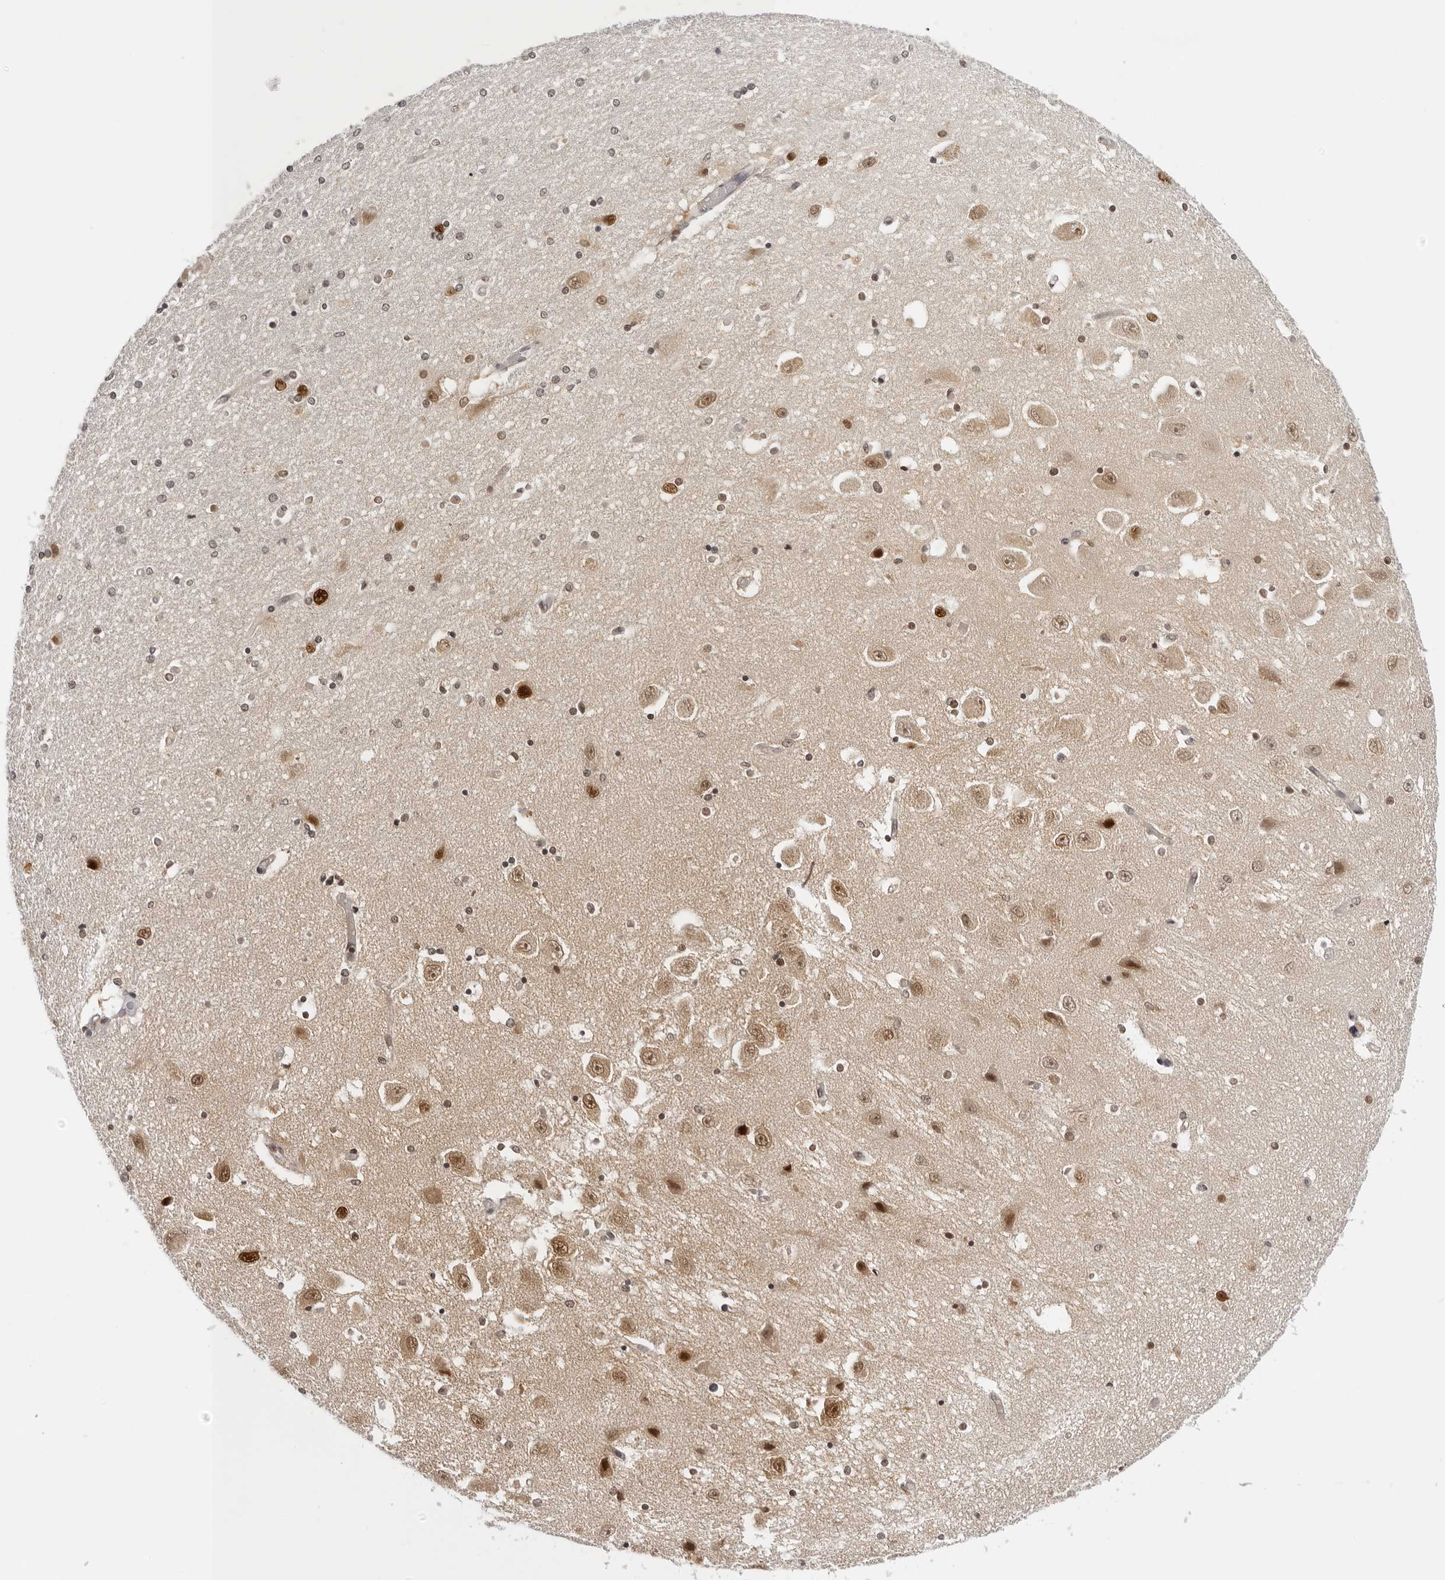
{"staining": {"intensity": "moderate", "quantity": "25%-75%", "location": "nuclear"}, "tissue": "hippocampus", "cell_type": "Glial cells", "image_type": "normal", "snomed": [{"axis": "morphology", "description": "Normal tissue, NOS"}, {"axis": "topography", "description": "Hippocampus"}], "caption": "High-power microscopy captured an immunohistochemistry photomicrograph of benign hippocampus, revealing moderate nuclear positivity in about 25%-75% of glial cells.", "gene": "WDR77", "patient": {"sex": "female", "age": 54}}